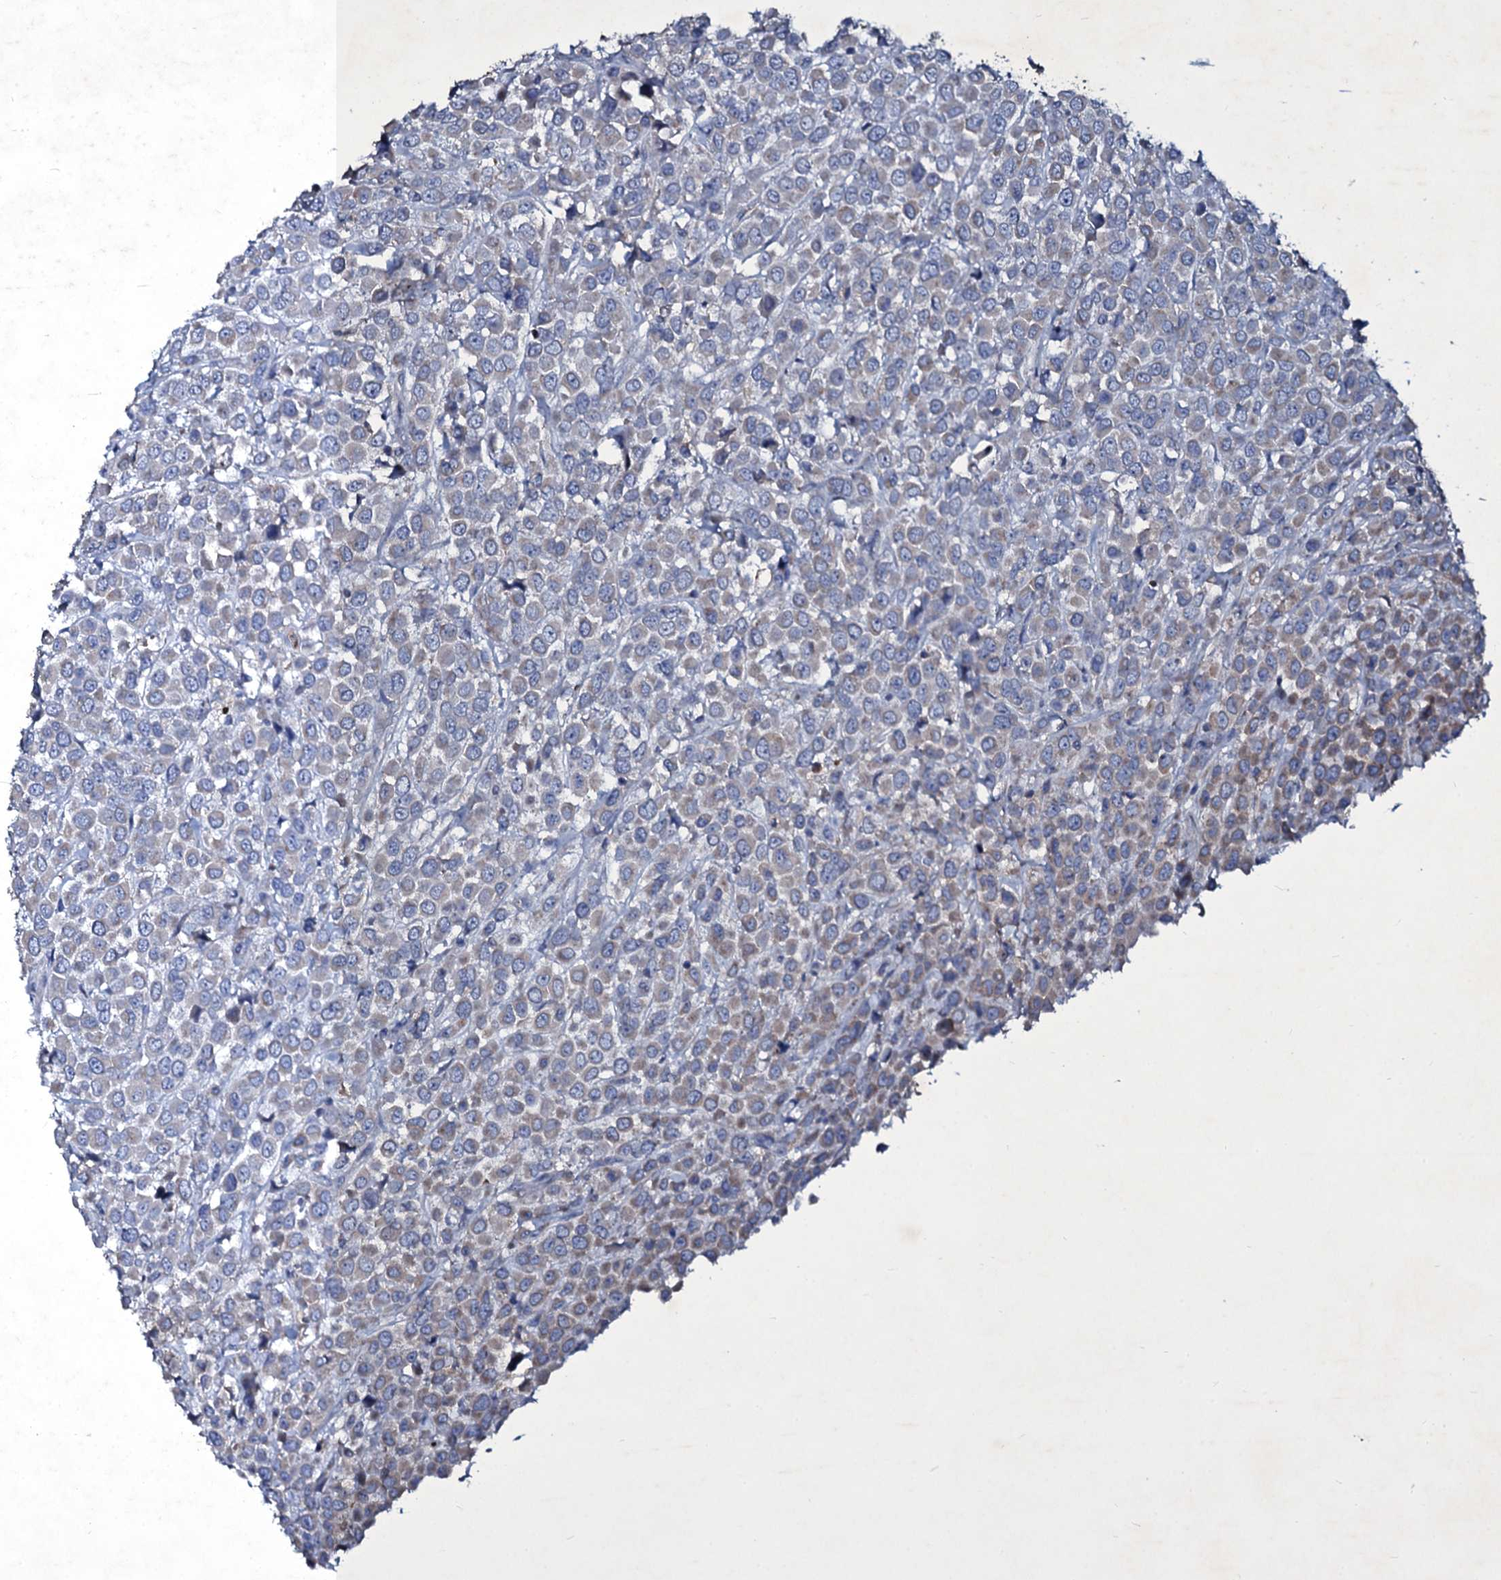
{"staining": {"intensity": "negative", "quantity": "none", "location": "none"}, "tissue": "breast cancer", "cell_type": "Tumor cells", "image_type": "cancer", "snomed": [{"axis": "morphology", "description": "Duct carcinoma"}, {"axis": "topography", "description": "Breast"}], "caption": "Breast cancer (invasive ductal carcinoma) was stained to show a protein in brown. There is no significant positivity in tumor cells.", "gene": "SELENOT", "patient": {"sex": "female", "age": 61}}